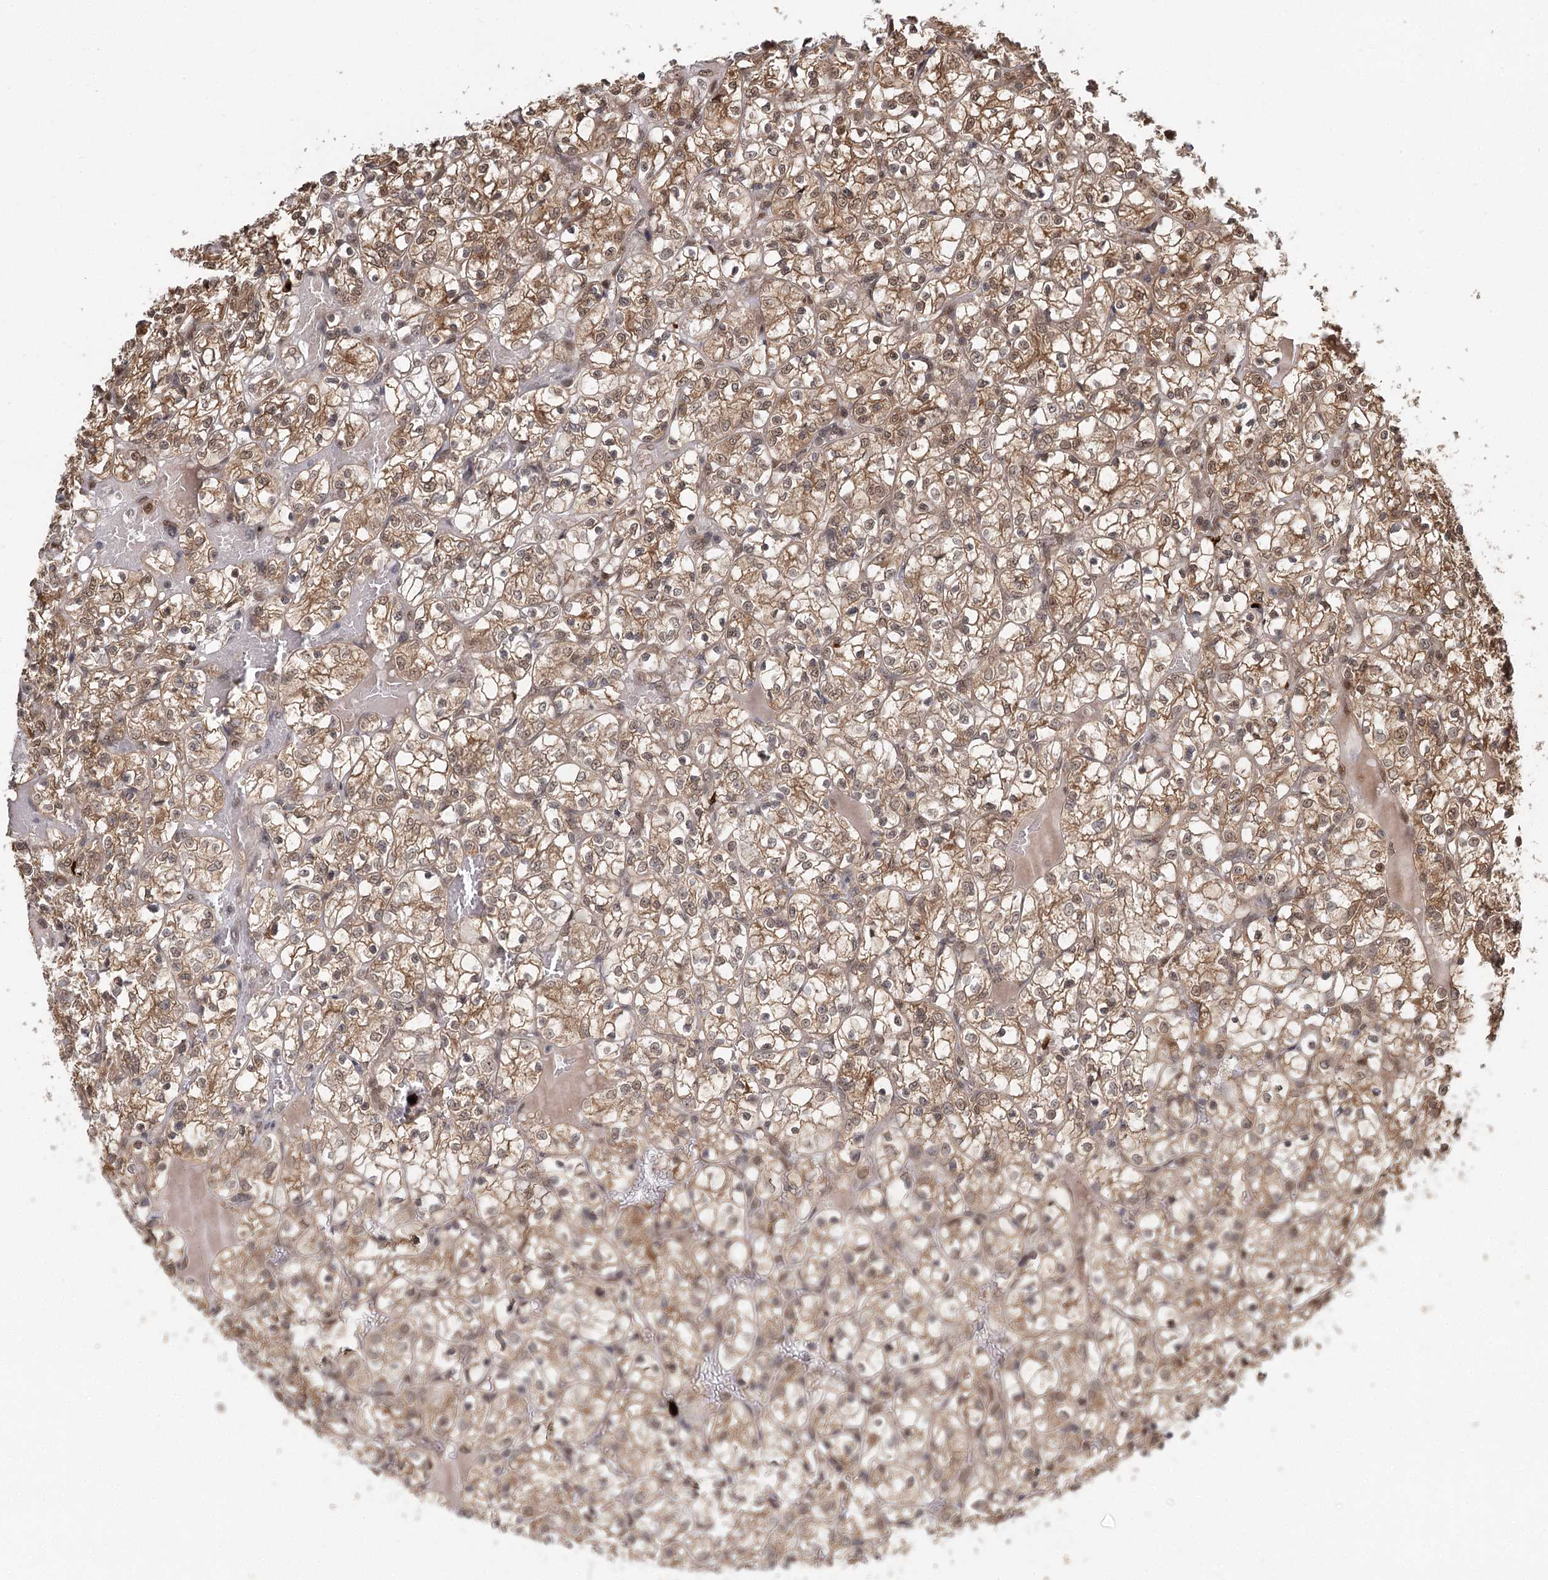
{"staining": {"intensity": "weak", "quantity": ">75%", "location": "cytoplasmic/membranous,nuclear"}, "tissue": "renal cancer", "cell_type": "Tumor cells", "image_type": "cancer", "snomed": [{"axis": "morphology", "description": "Adenocarcinoma, NOS"}, {"axis": "topography", "description": "Kidney"}], "caption": "Human renal cancer stained with a brown dye displays weak cytoplasmic/membranous and nuclear positive staining in about >75% of tumor cells.", "gene": "N6AMT1", "patient": {"sex": "female", "age": 69}}